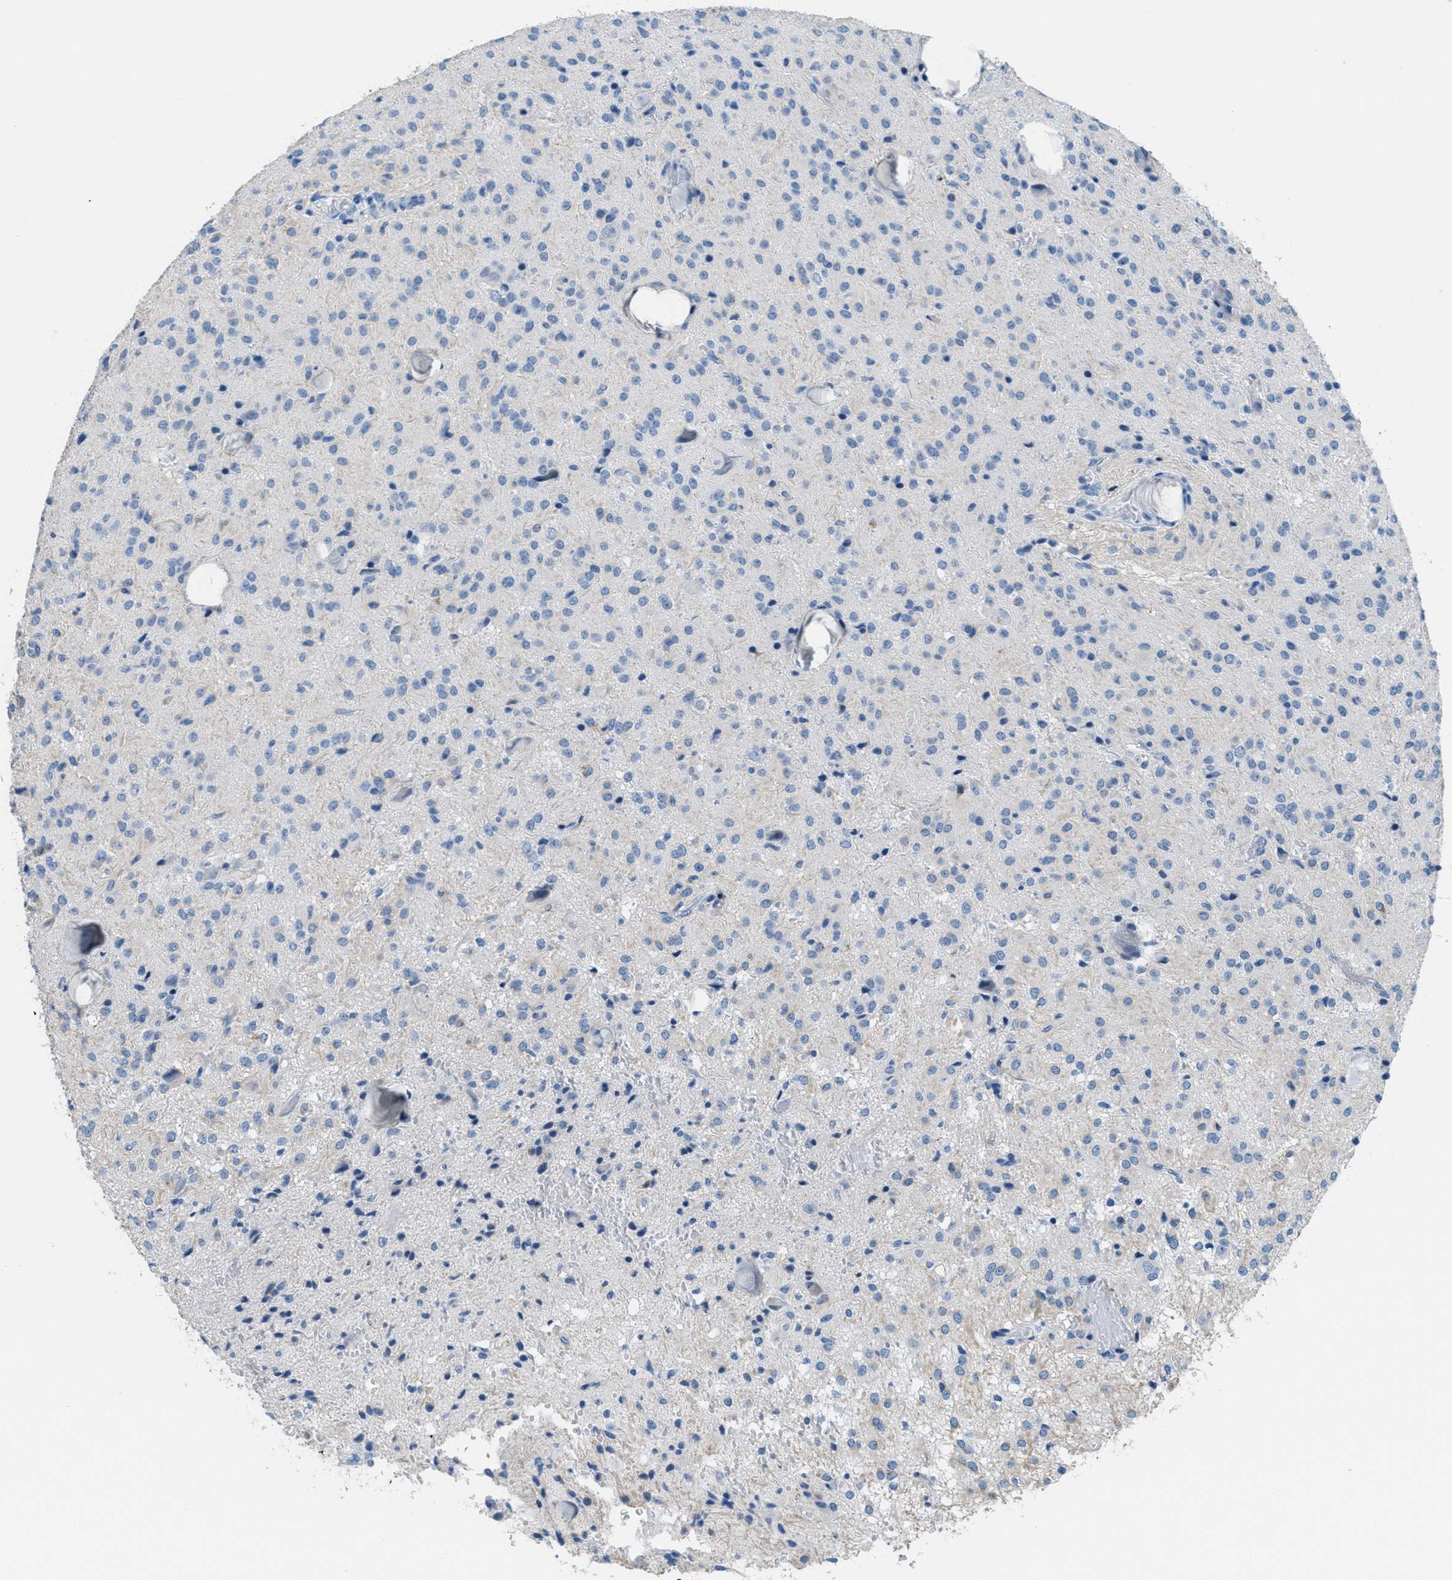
{"staining": {"intensity": "negative", "quantity": "none", "location": "none"}, "tissue": "glioma", "cell_type": "Tumor cells", "image_type": "cancer", "snomed": [{"axis": "morphology", "description": "Glioma, malignant, High grade"}, {"axis": "topography", "description": "Brain"}], "caption": "This micrograph is of glioma stained with immunohistochemistry to label a protein in brown with the nuclei are counter-stained blue. There is no positivity in tumor cells. Nuclei are stained in blue.", "gene": "MGARP", "patient": {"sex": "female", "age": 59}}